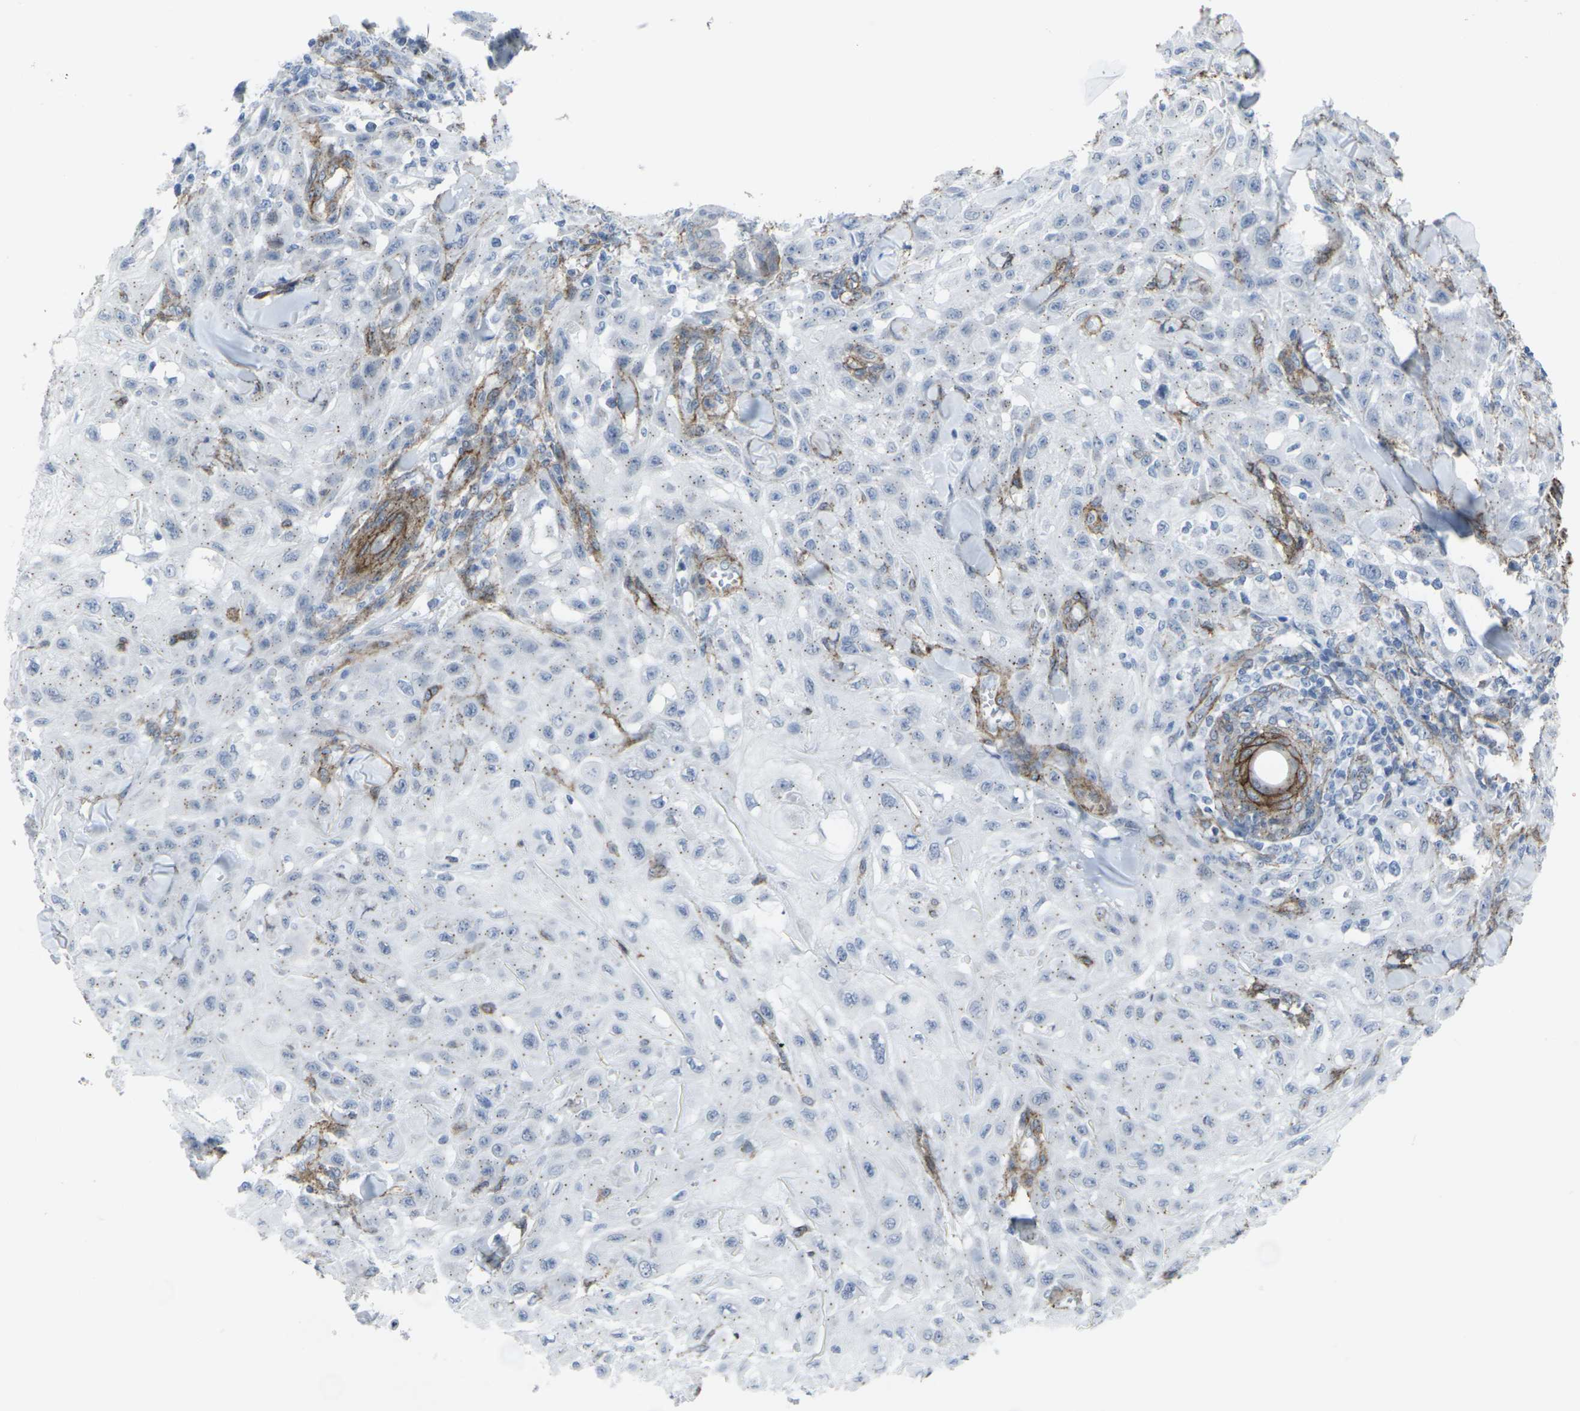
{"staining": {"intensity": "negative", "quantity": "none", "location": "none"}, "tissue": "skin cancer", "cell_type": "Tumor cells", "image_type": "cancer", "snomed": [{"axis": "morphology", "description": "Squamous cell carcinoma, NOS"}, {"axis": "topography", "description": "Skin"}], "caption": "Immunohistochemistry (IHC) photomicrograph of neoplastic tissue: squamous cell carcinoma (skin) stained with DAB displays no significant protein staining in tumor cells.", "gene": "CDH11", "patient": {"sex": "male", "age": 24}}